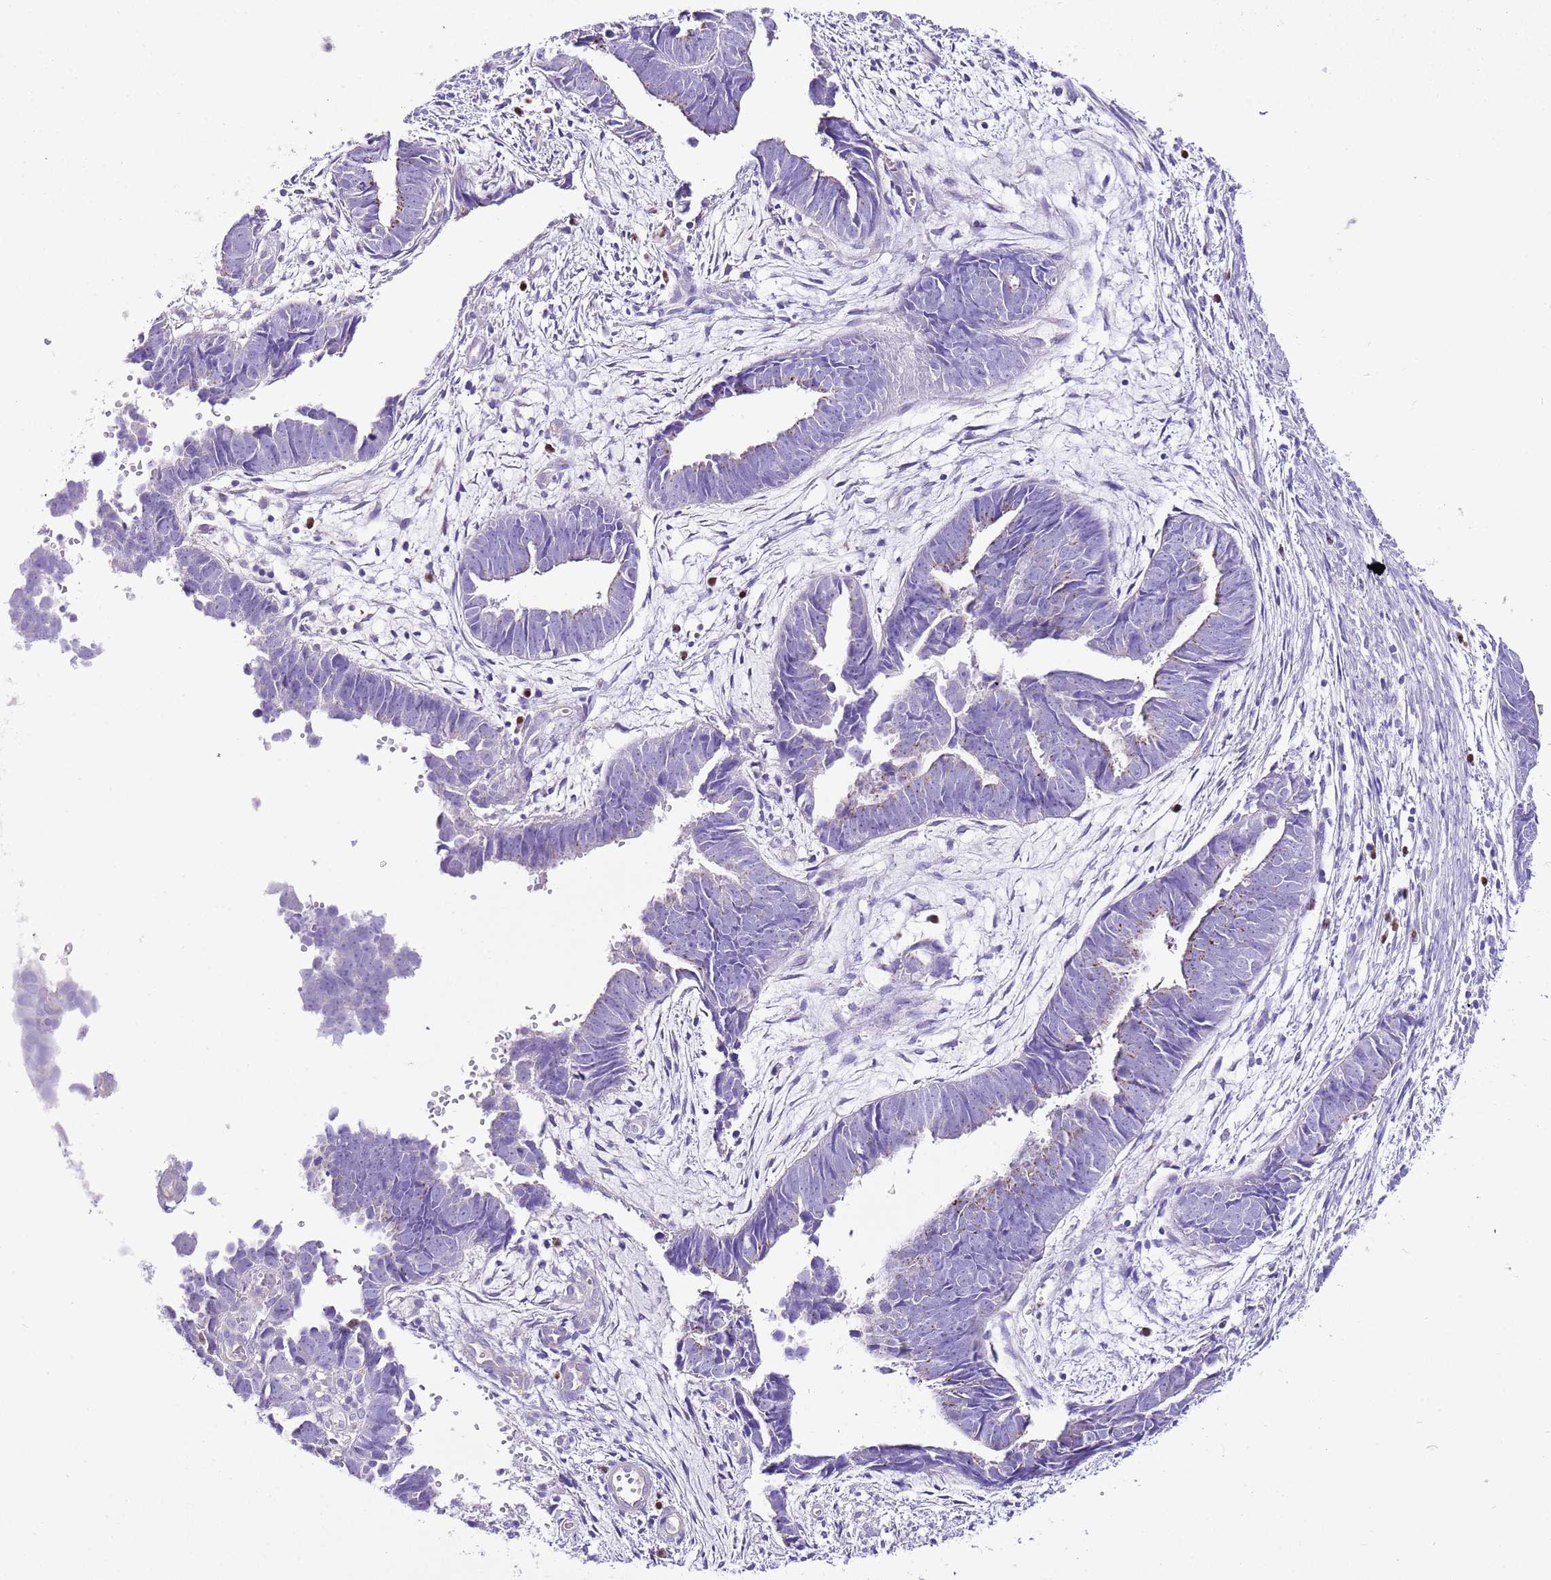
{"staining": {"intensity": "negative", "quantity": "none", "location": "none"}, "tissue": "endometrial cancer", "cell_type": "Tumor cells", "image_type": "cancer", "snomed": [{"axis": "morphology", "description": "Adenocarcinoma, NOS"}, {"axis": "topography", "description": "Endometrium"}], "caption": "An immunohistochemistry image of endometrial cancer is shown. There is no staining in tumor cells of endometrial cancer.", "gene": "BHLHA15", "patient": {"sex": "female", "age": 75}}